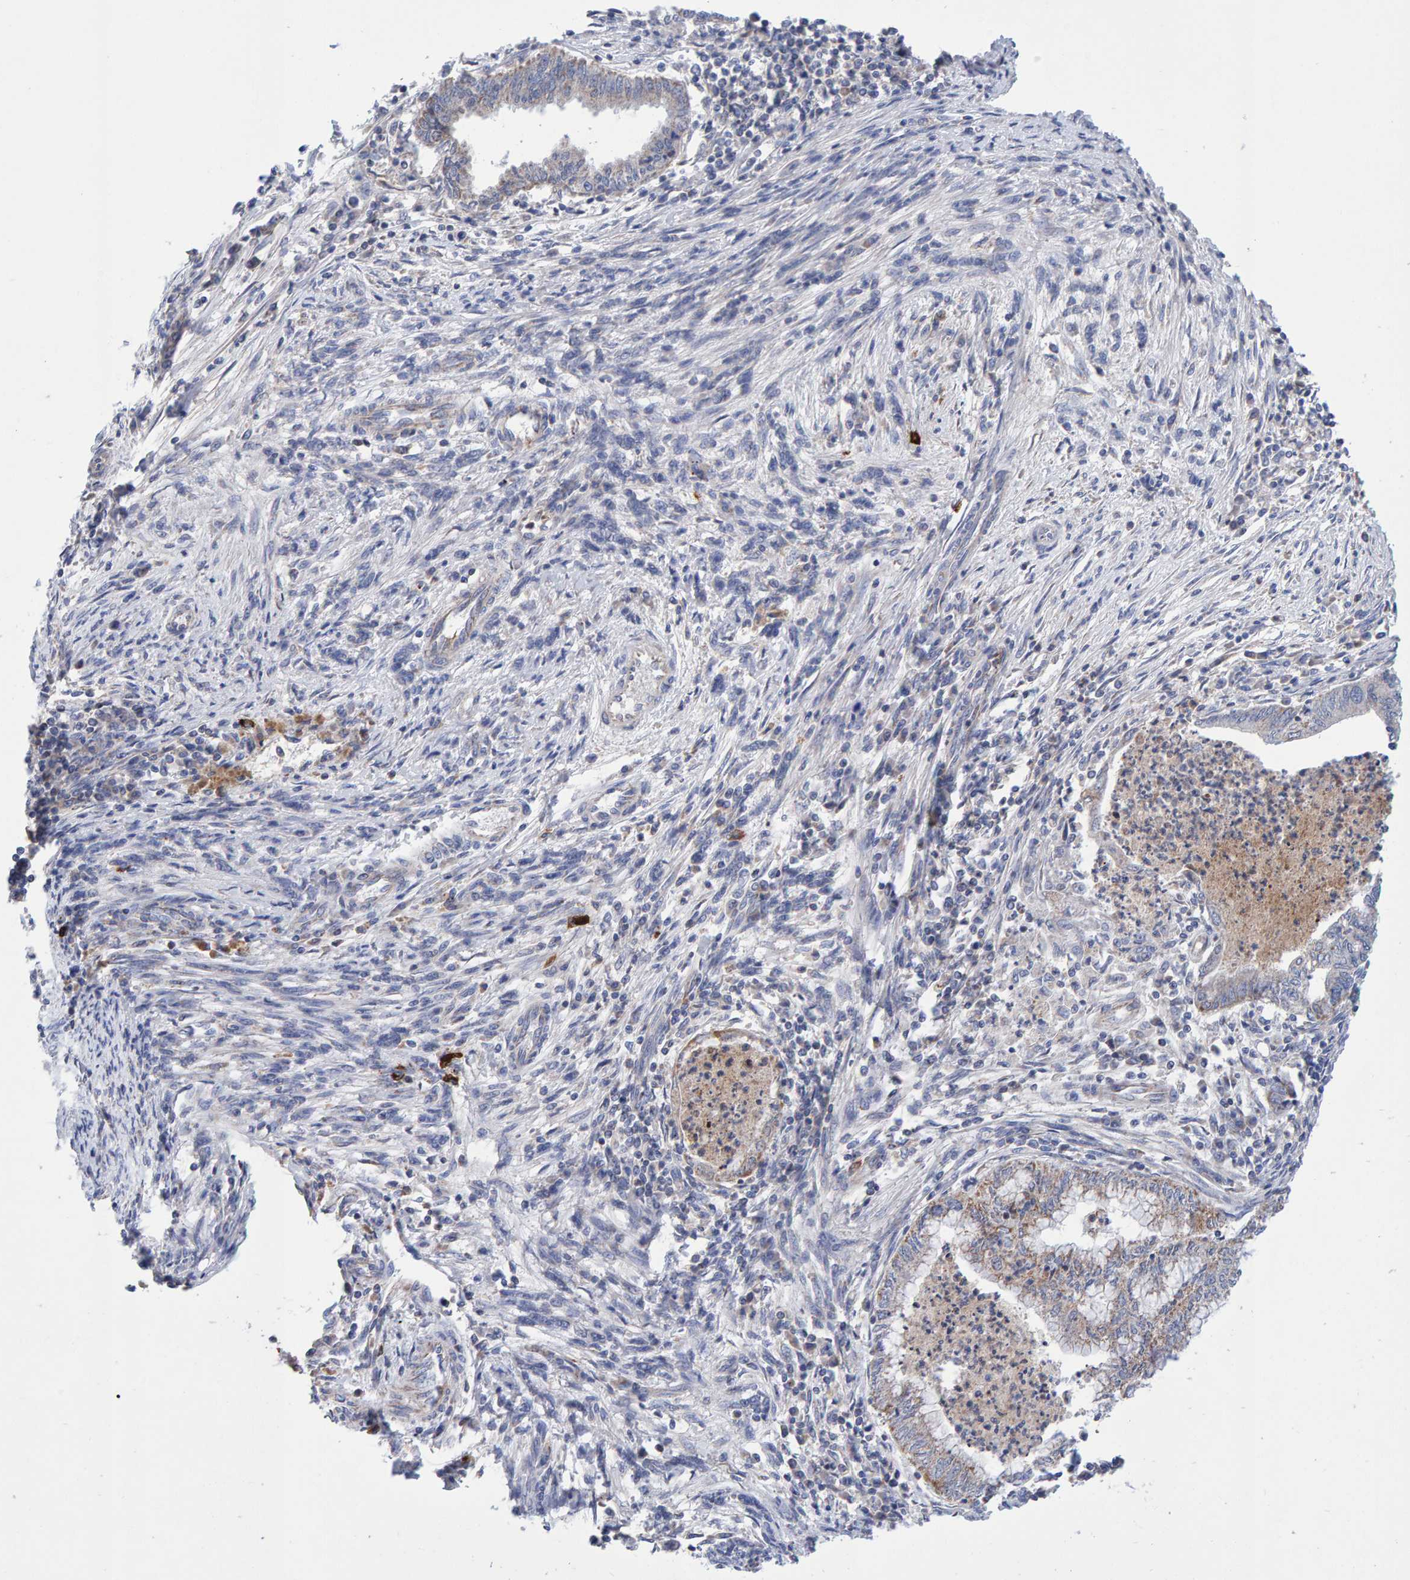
{"staining": {"intensity": "weak", "quantity": ">75%", "location": "cytoplasmic/membranous"}, "tissue": "endometrial cancer", "cell_type": "Tumor cells", "image_type": "cancer", "snomed": [{"axis": "morphology", "description": "Polyp, NOS"}, {"axis": "morphology", "description": "Adenocarcinoma, NOS"}, {"axis": "morphology", "description": "Adenoma, NOS"}, {"axis": "topography", "description": "Endometrium"}], "caption": "The histopathology image shows a brown stain indicating the presence of a protein in the cytoplasmic/membranous of tumor cells in adenocarcinoma (endometrial).", "gene": "EFR3A", "patient": {"sex": "female", "age": 79}}